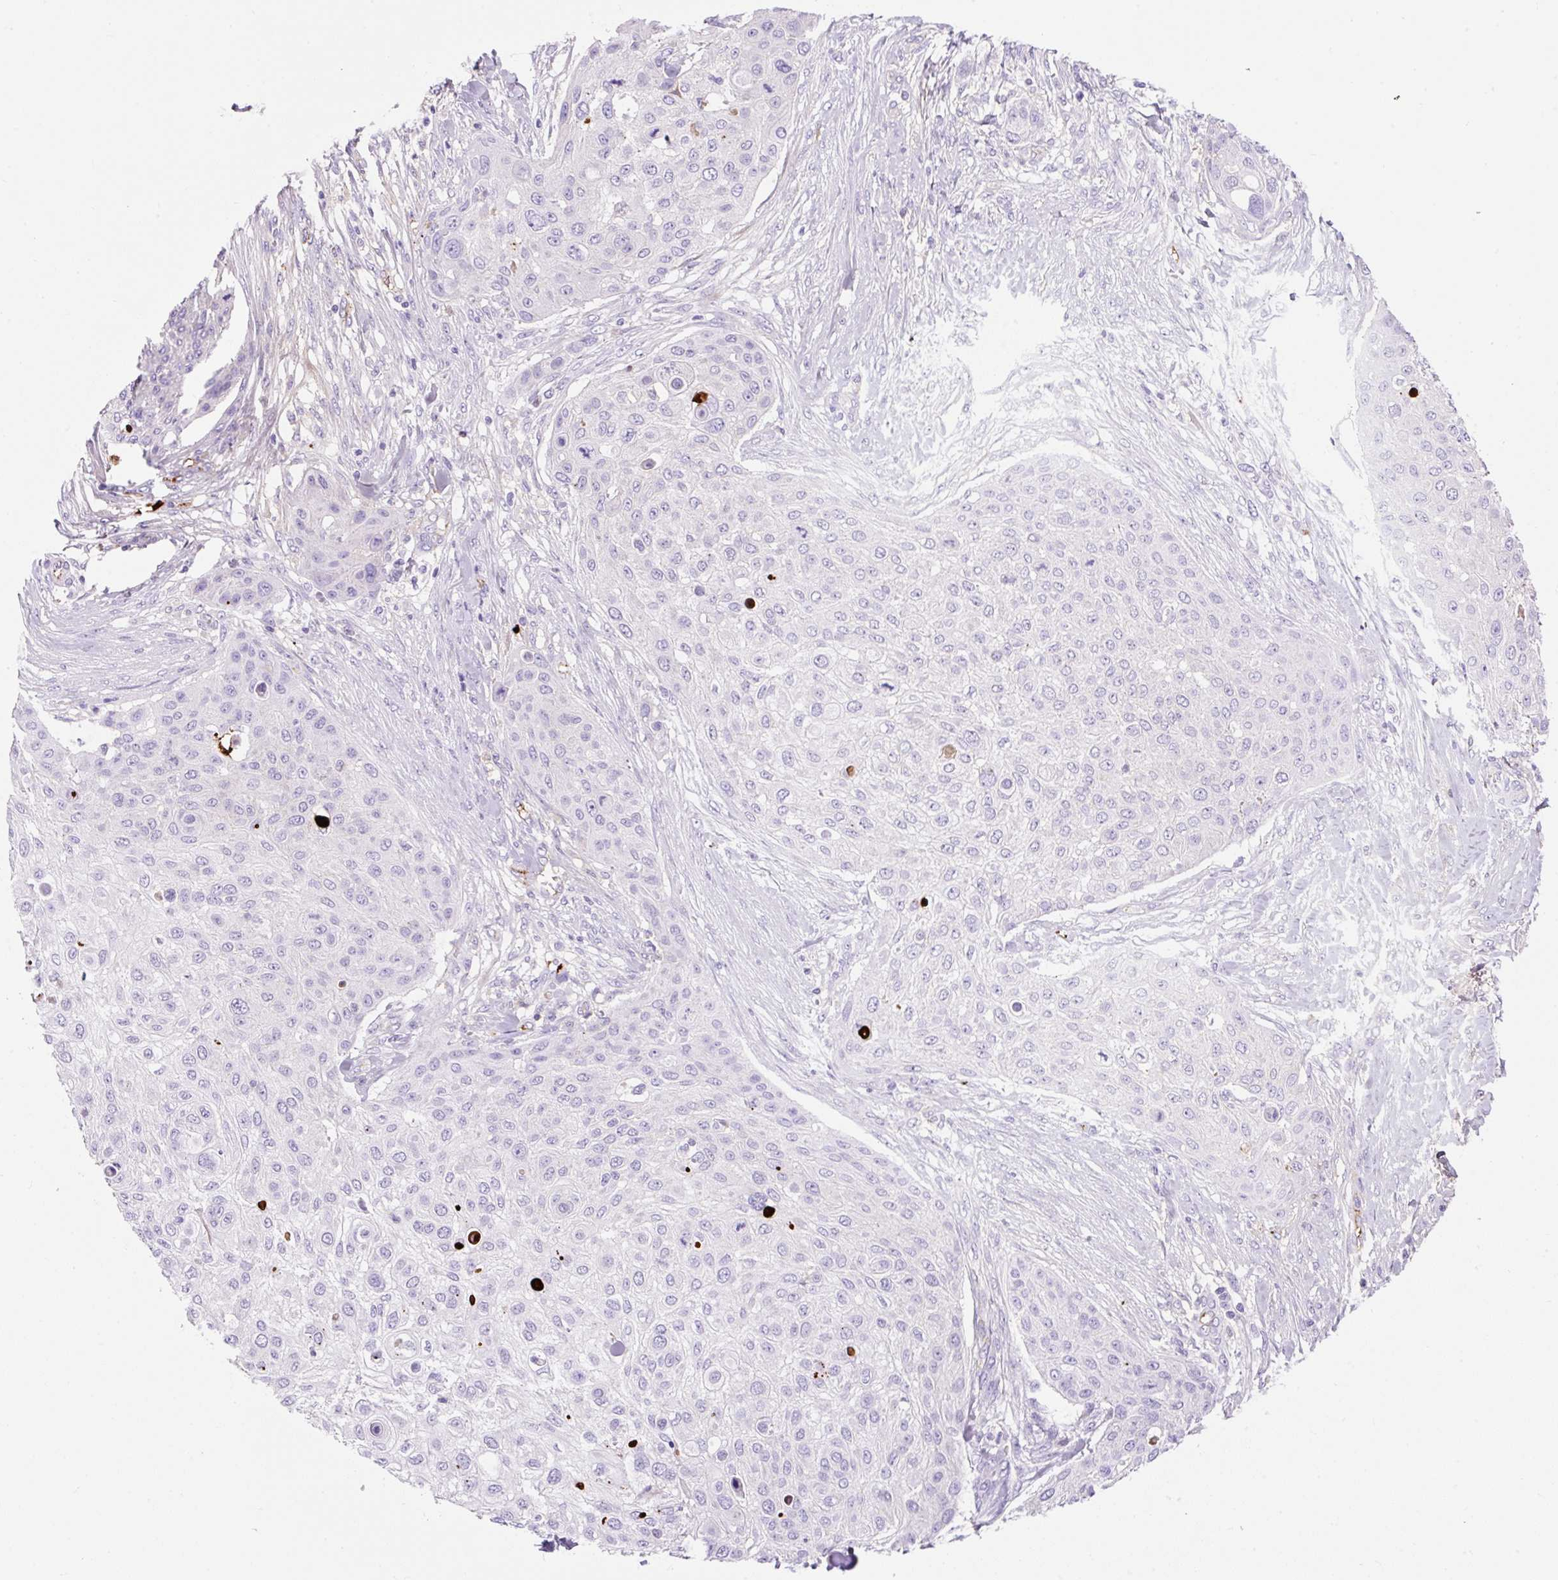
{"staining": {"intensity": "negative", "quantity": "none", "location": "none"}, "tissue": "skin cancer", "cell_type": "Tumor cells", "image_type": "cancer", "snomed": [{"axis": "morphology", "description": "Squamous cell carcinoma, NOS"}, {"axis": "topography", "description": "Skin"}], "caption": "Image shows no significant protein positivity in tumor cells of skin cancer (squamous cell carcinoma).", "gene": "APOC4-APOC2", "patient": {"sex": "female", "age": 87}}